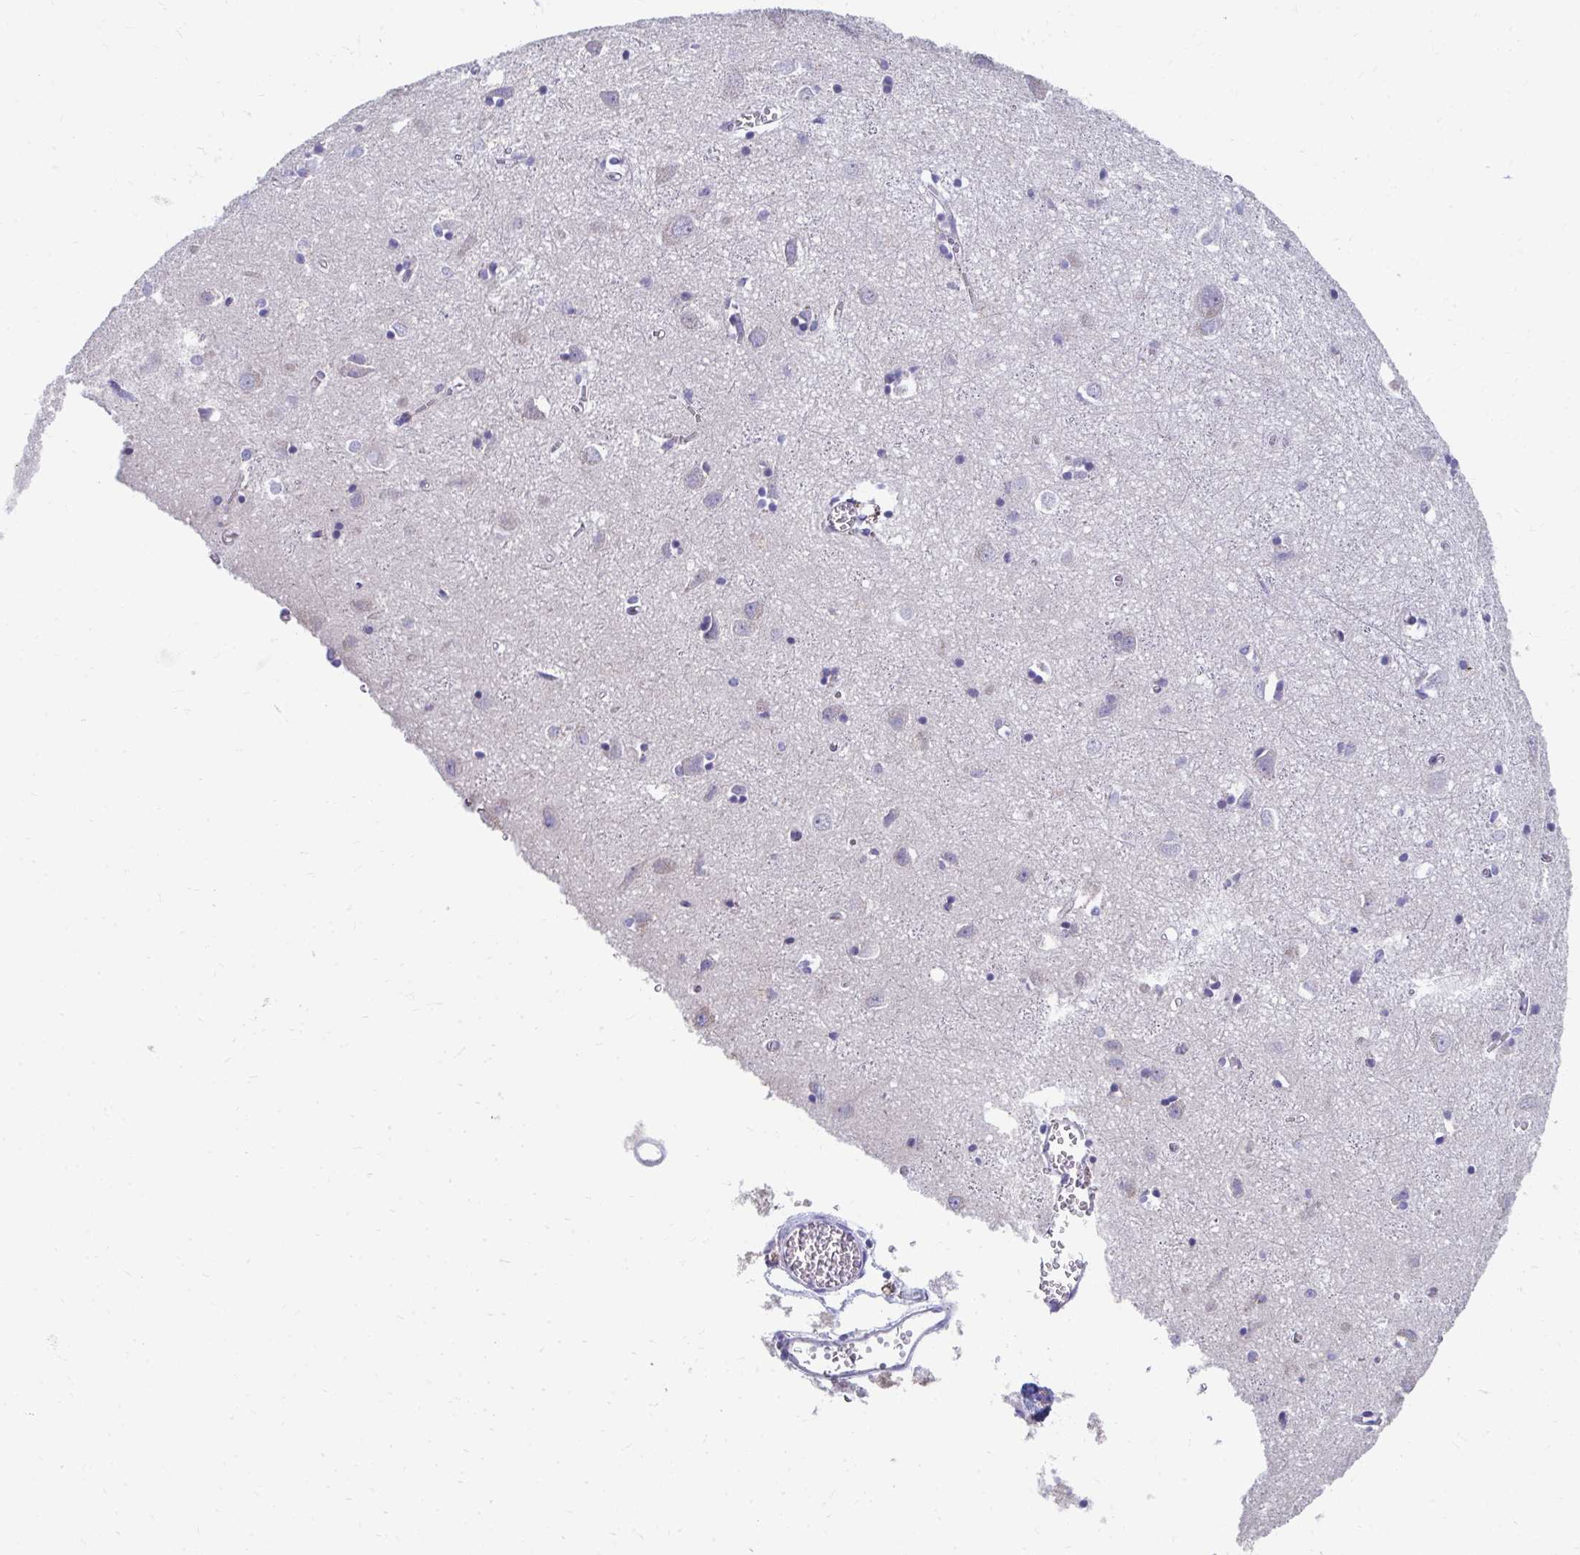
{"staining": {"intensity": "negative", "quantity": "none", "location": "none"}, "tissue": "cerebral cortex", "cell_type": "Endothelial cells", "image_type": "normal", "snomed": [{"axis": "morphology", "description": "Normal tissue, NOS"}, {"axis": "topography", "description": "Cerebral cortex"}], "caption": "IHC of unremarkable cerebral cortex shows no positivity in endothelial cells. (DAB IHC visualized using brightfield microscopy, high magnification).", "gene": "TMPRSS2", "patient": {"sex": "male", "age": 70}}